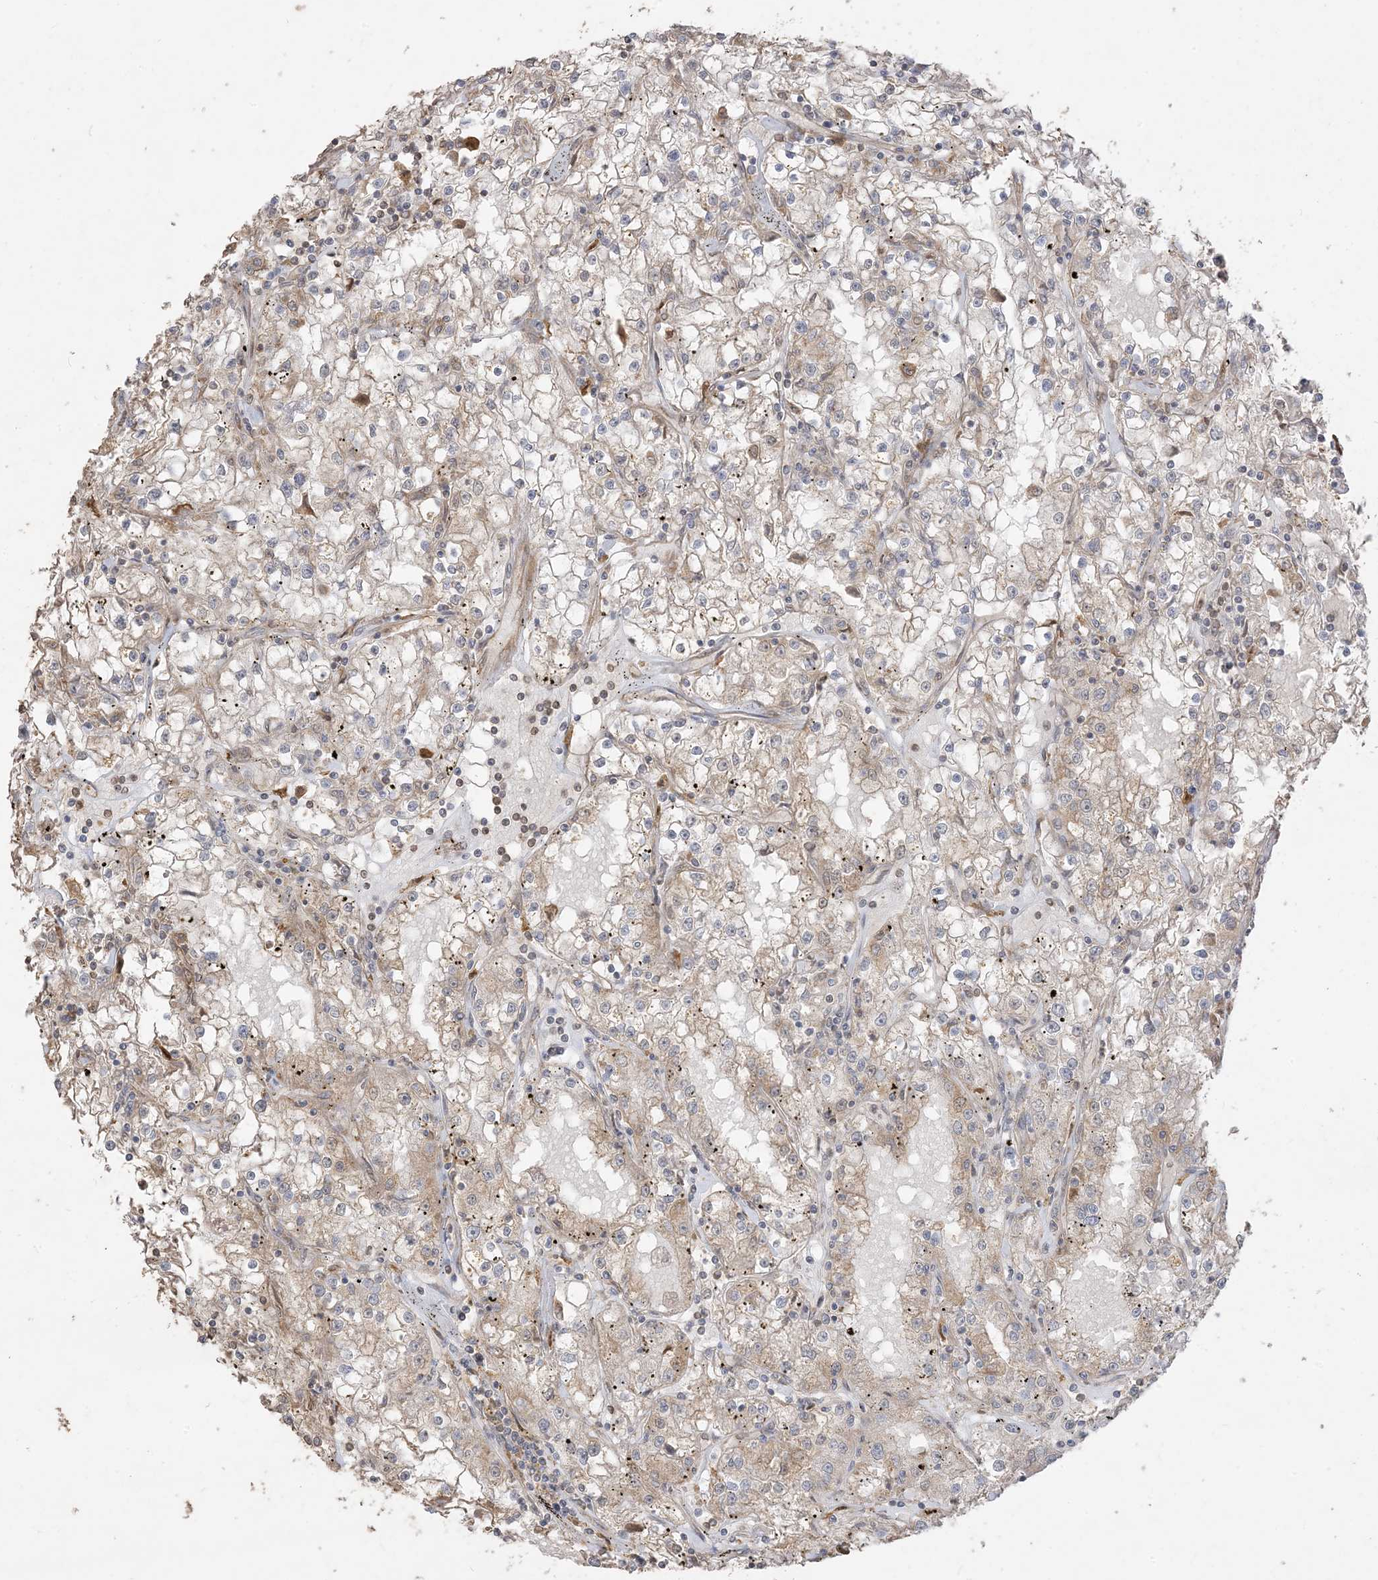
{"staining": {"intensity": "moderate", "quantity": "25%-75%", "location": "cytoplasmic/membranous"}, "tissue": "renal cancer", "cell_type": "Tumor cells", "image_type": "cancer", "snomed": [{"axis": "morphology", "description": "Adenocarcinoma, NOS"}, {"axis": "topography", "description": "Kidney"}], "caption": "This histopathology image shows immunohistochemistry staining of adenocarcinoma (renal), with medium moderate cytoplasmic/membranous expression in approximately 25%-75% of tumor cells.", "gene": "SIRT3", "patient": {"sex": "male", "age": 56}}